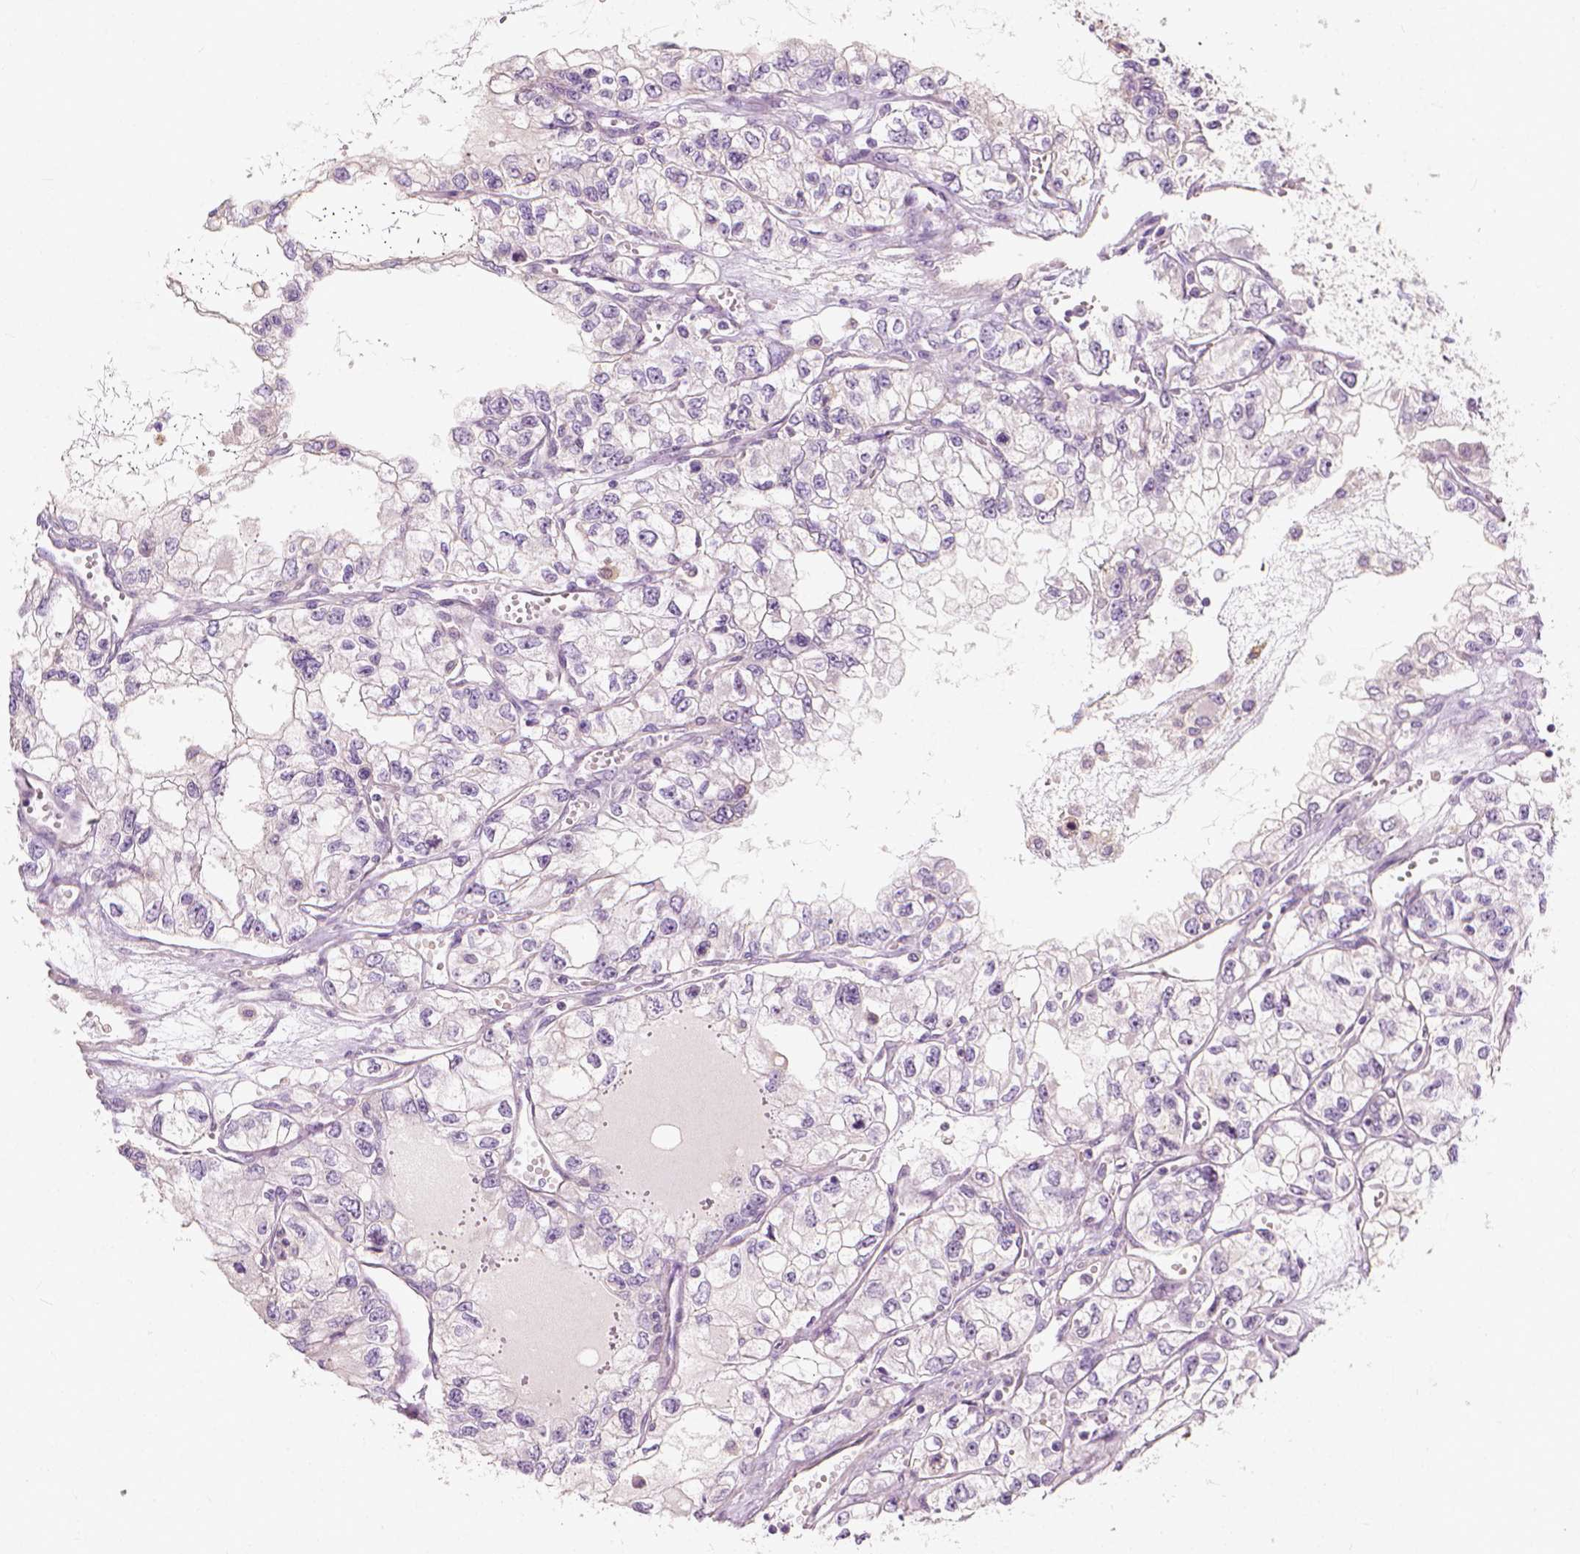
{"staining": {"intensity": "negative", "quantity": "none", "location": "none"}, "tissue": "renal cancer", "cell_type": "Tumor cells", "image_type": "cancer", "snomed": [{"axis": "morphology", "description": "Adenocarcinoma, NOS"}, {"axis": "topography", "description": "Kidney"}], "caption": "A photomicrograph of adenocarcinoma (renal) stained for a protein demonstrates no brown staining in tumor cells. (Stains: DAB IHC with hematoxylin counter stain, Microscopy: brightfield microscopy at high magnification).", "gene": "DHCR24", "patient": {"sex": "female", "age": 59}}